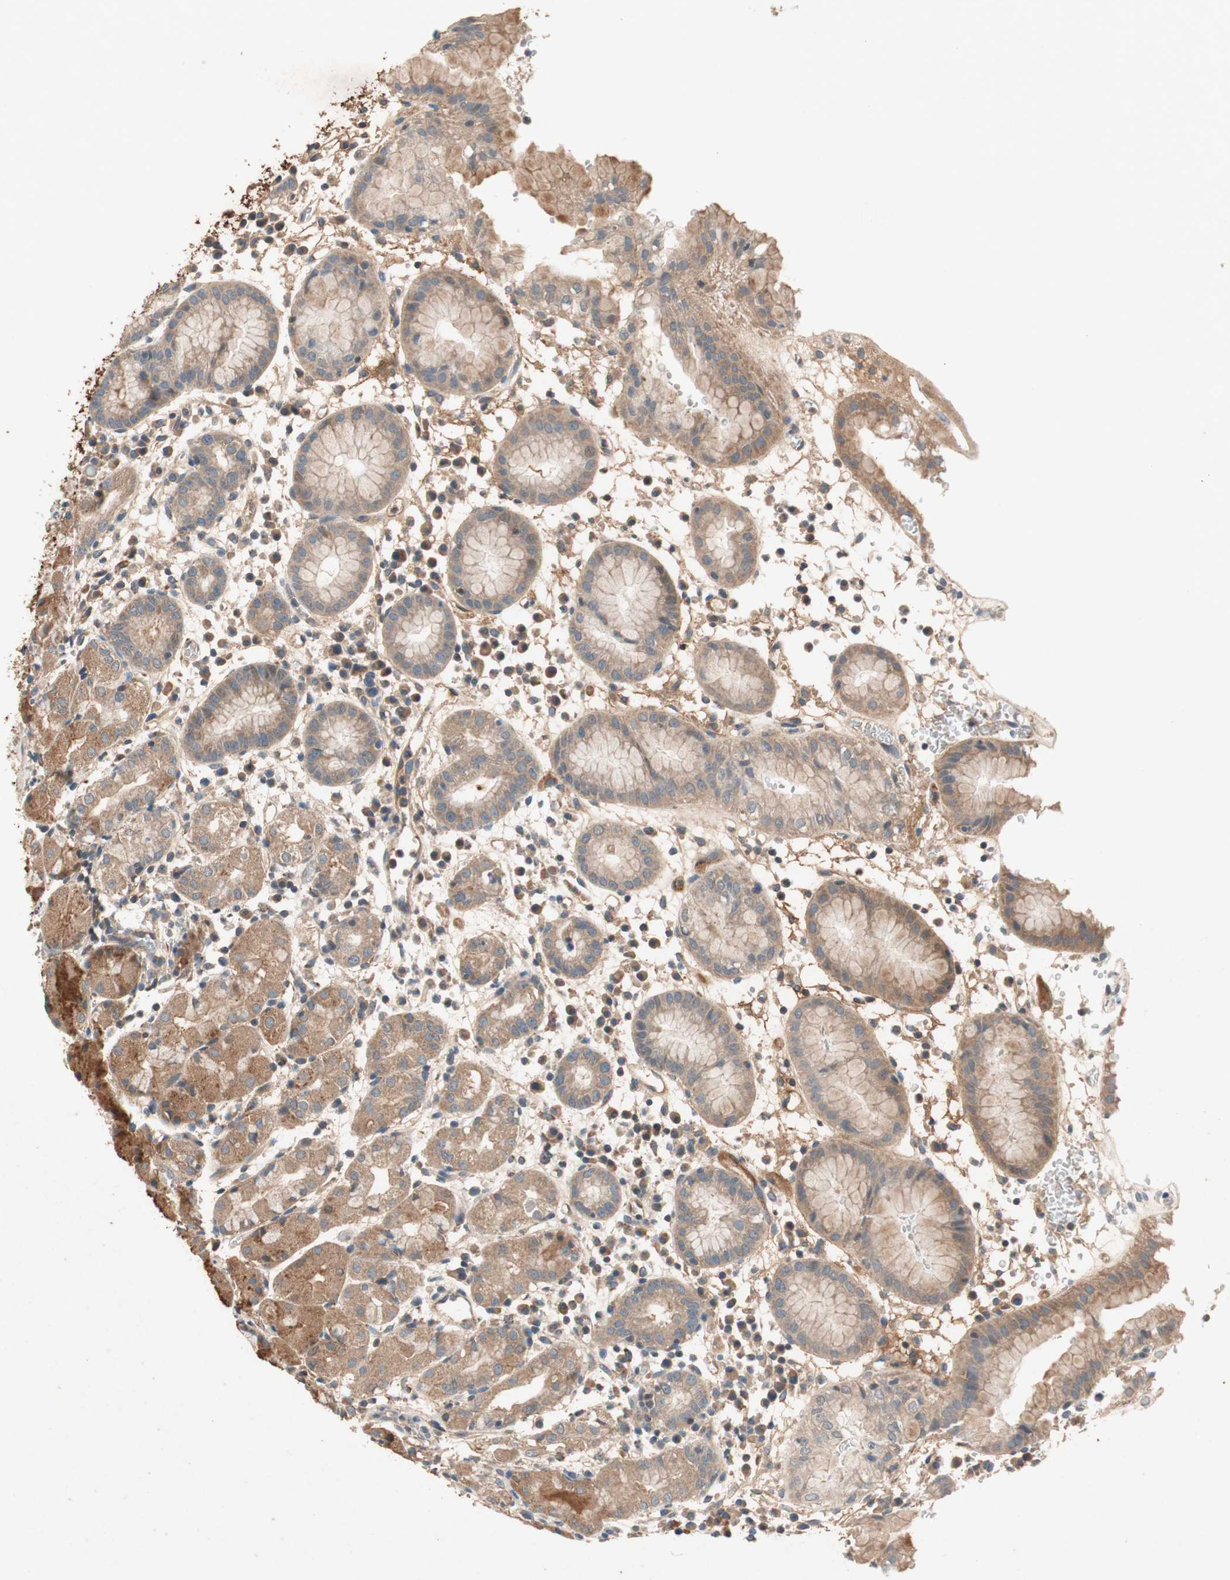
{"staining": {"intensity": "moderate", "quantity": ">75%", "location": "cytoplasmic/membranous"}, "tissue": "stomach", "cell_type": "Glandular cells", "image_type": "normal", "snomed": [{"axis": "morphology", "description": "Normal tissue, NOS"}, {"axis": "topography", "description": "Stomach"}, {"axis": "topography", "description": "Stomach, lower"}], "caption": "Immunohistochemistry (IHC) of unremarkable stomach exhibits medium levels of moderate cytoplasmic/membranous staining in about >75% of glandular cells.", "gene": "HPN", "patient": {"sex": "female", "age": 75}}